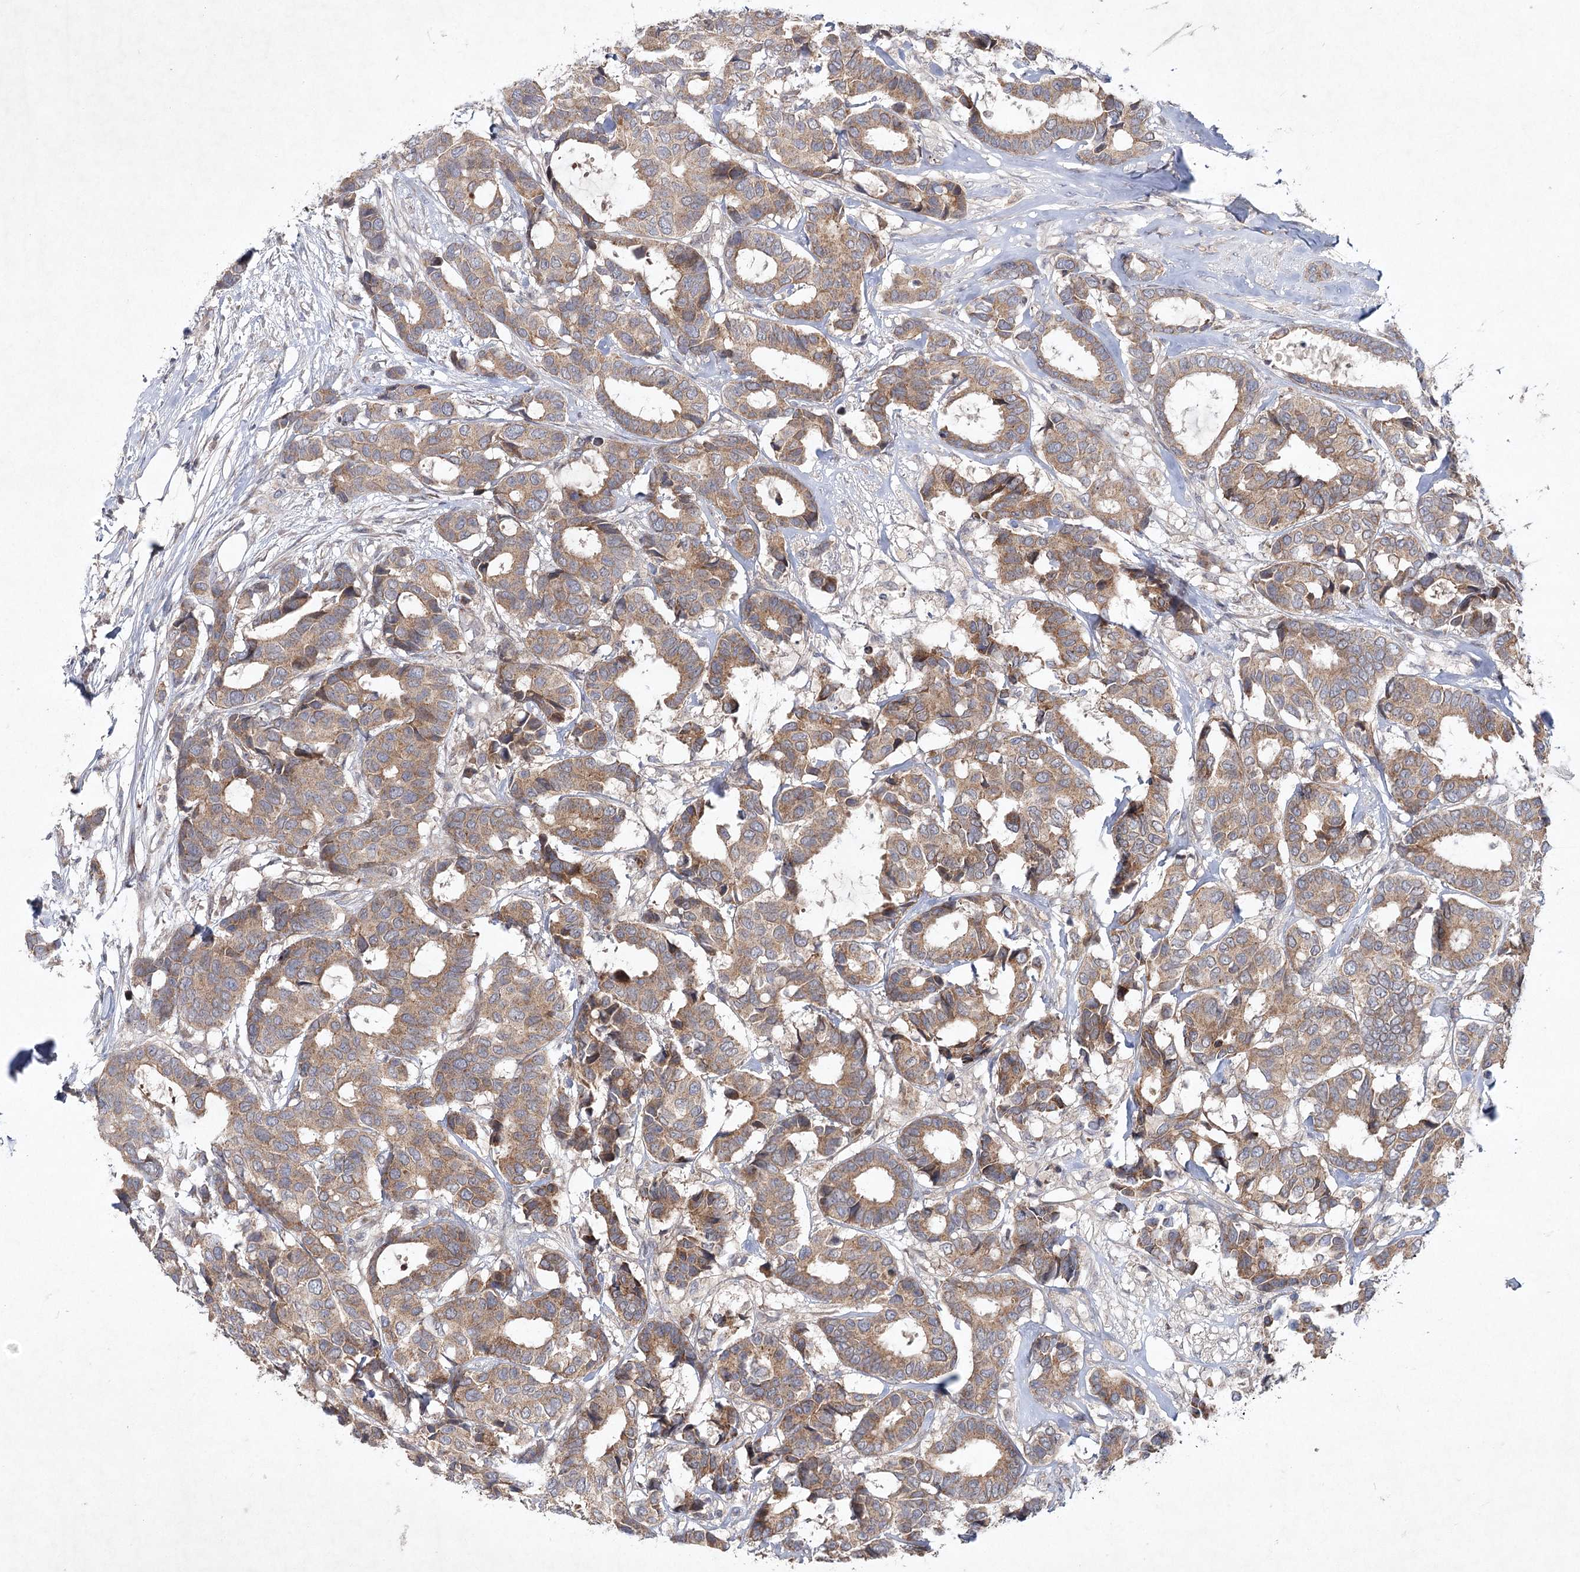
{"staining": {"intensity": "moderate", "quantity": ">75%", "location": "cytoplasmic/membranous"}, "tissue": "breast cancer", "cell_type": "Tumor cells", "image_type": "cancer", "snomed": [{"axis": "morphology", "description": "Duct carcinoma"}, {"axis": "topography", "description": "Breast"}], "caption": "Immunohistochemistry of human breast invasive ductal carcinoma shows medium levels of moderate cytoplasmic/membranous staining in approximately >75% of tumor cells.", "gene": "MAP3K13", "patient": {"sex": "female", "age": 87}}